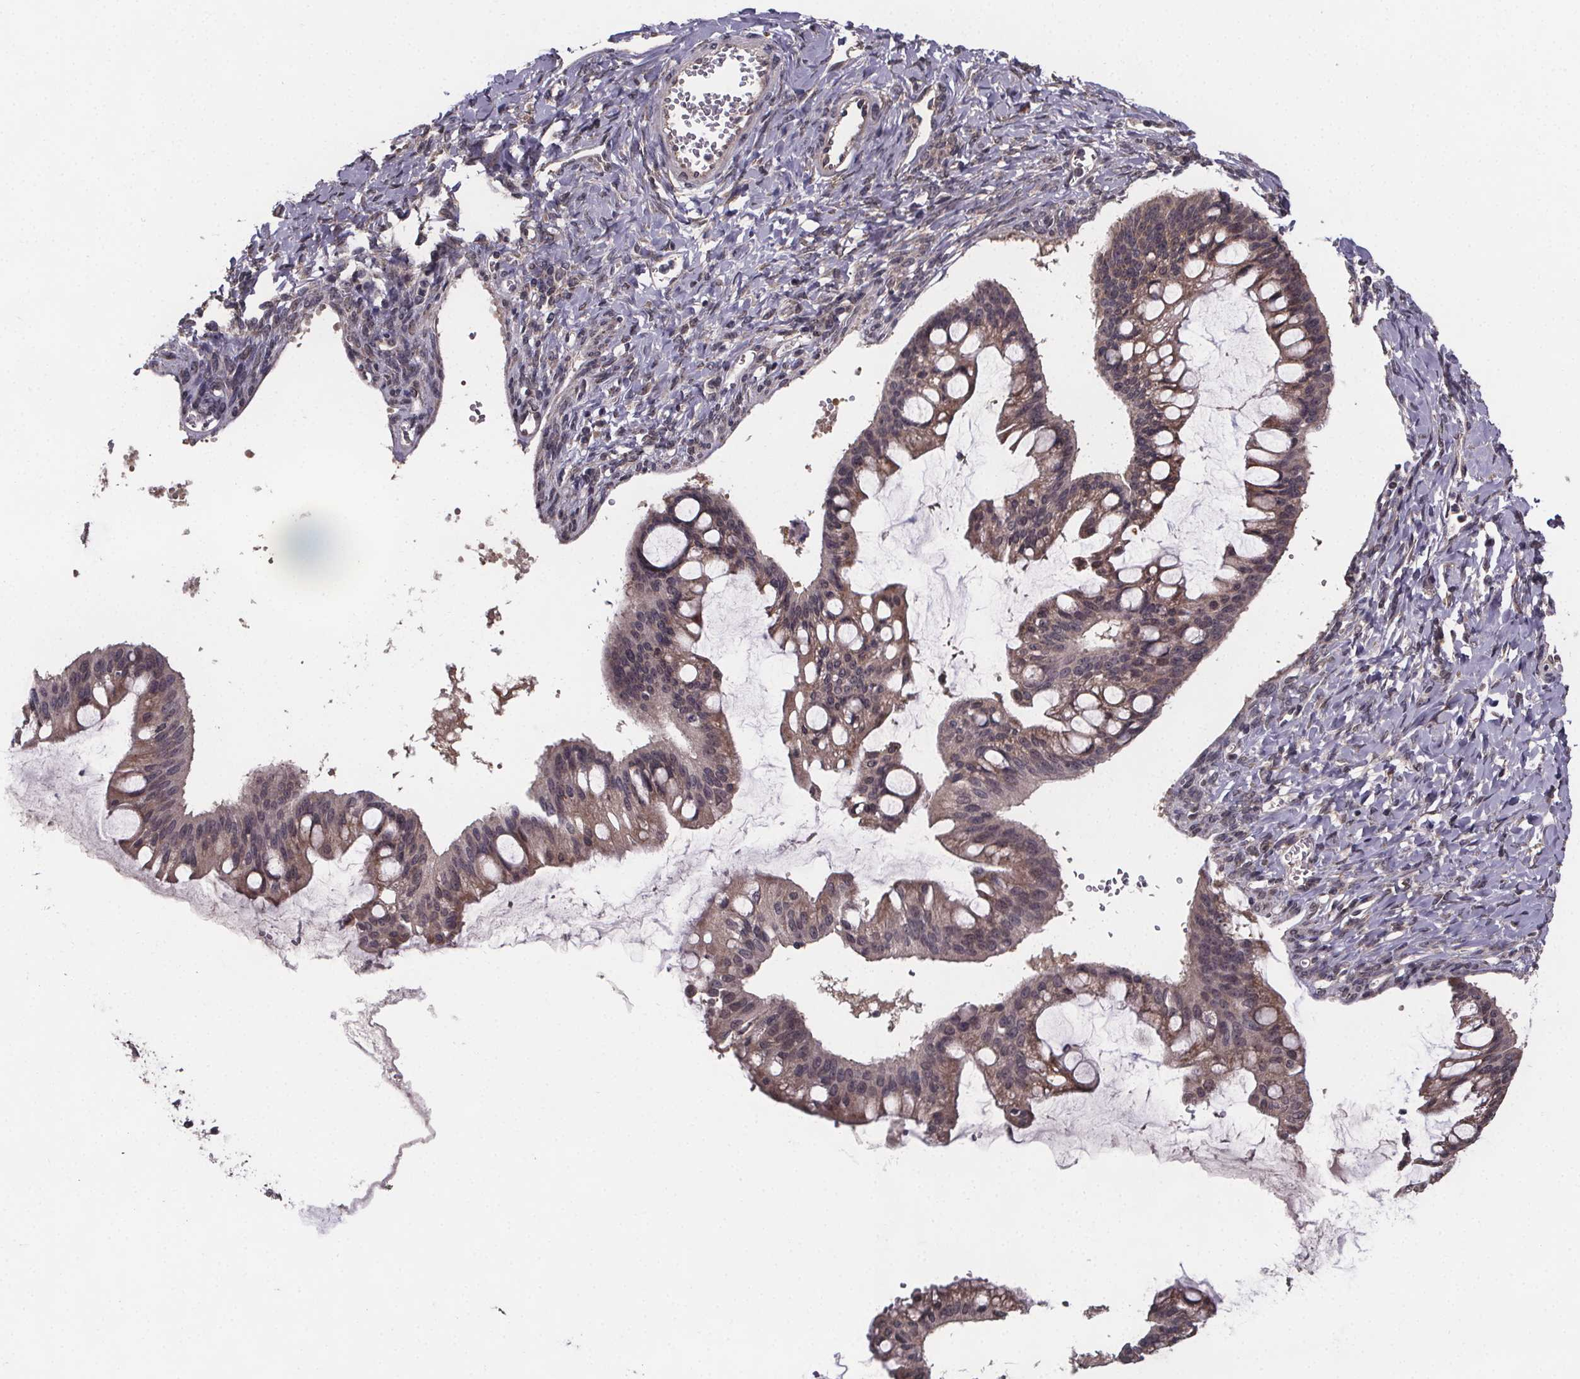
{"staining": {"intensity": "weak", "quantity": ">75%", "location": "cytoplasmic/membranous"}, "tissue": "ovarian cancer", "cell_type": "Tumor cells", "image_type": "cancer", "snomed": [{"axis": "morphology", "description": "Cystadenocarcinoma, mucinous, NOS"}, {"axis": "topography", "description": "Ovary"}], "caption": "This is an image of immunohistochemistry (IHC) staining of ovarian cancer, which shows weak positivity in the cytoplasmic/membranous of tumor cells.", "gene": "SAT1", "patient": {"sex": "female", "age": 73}}